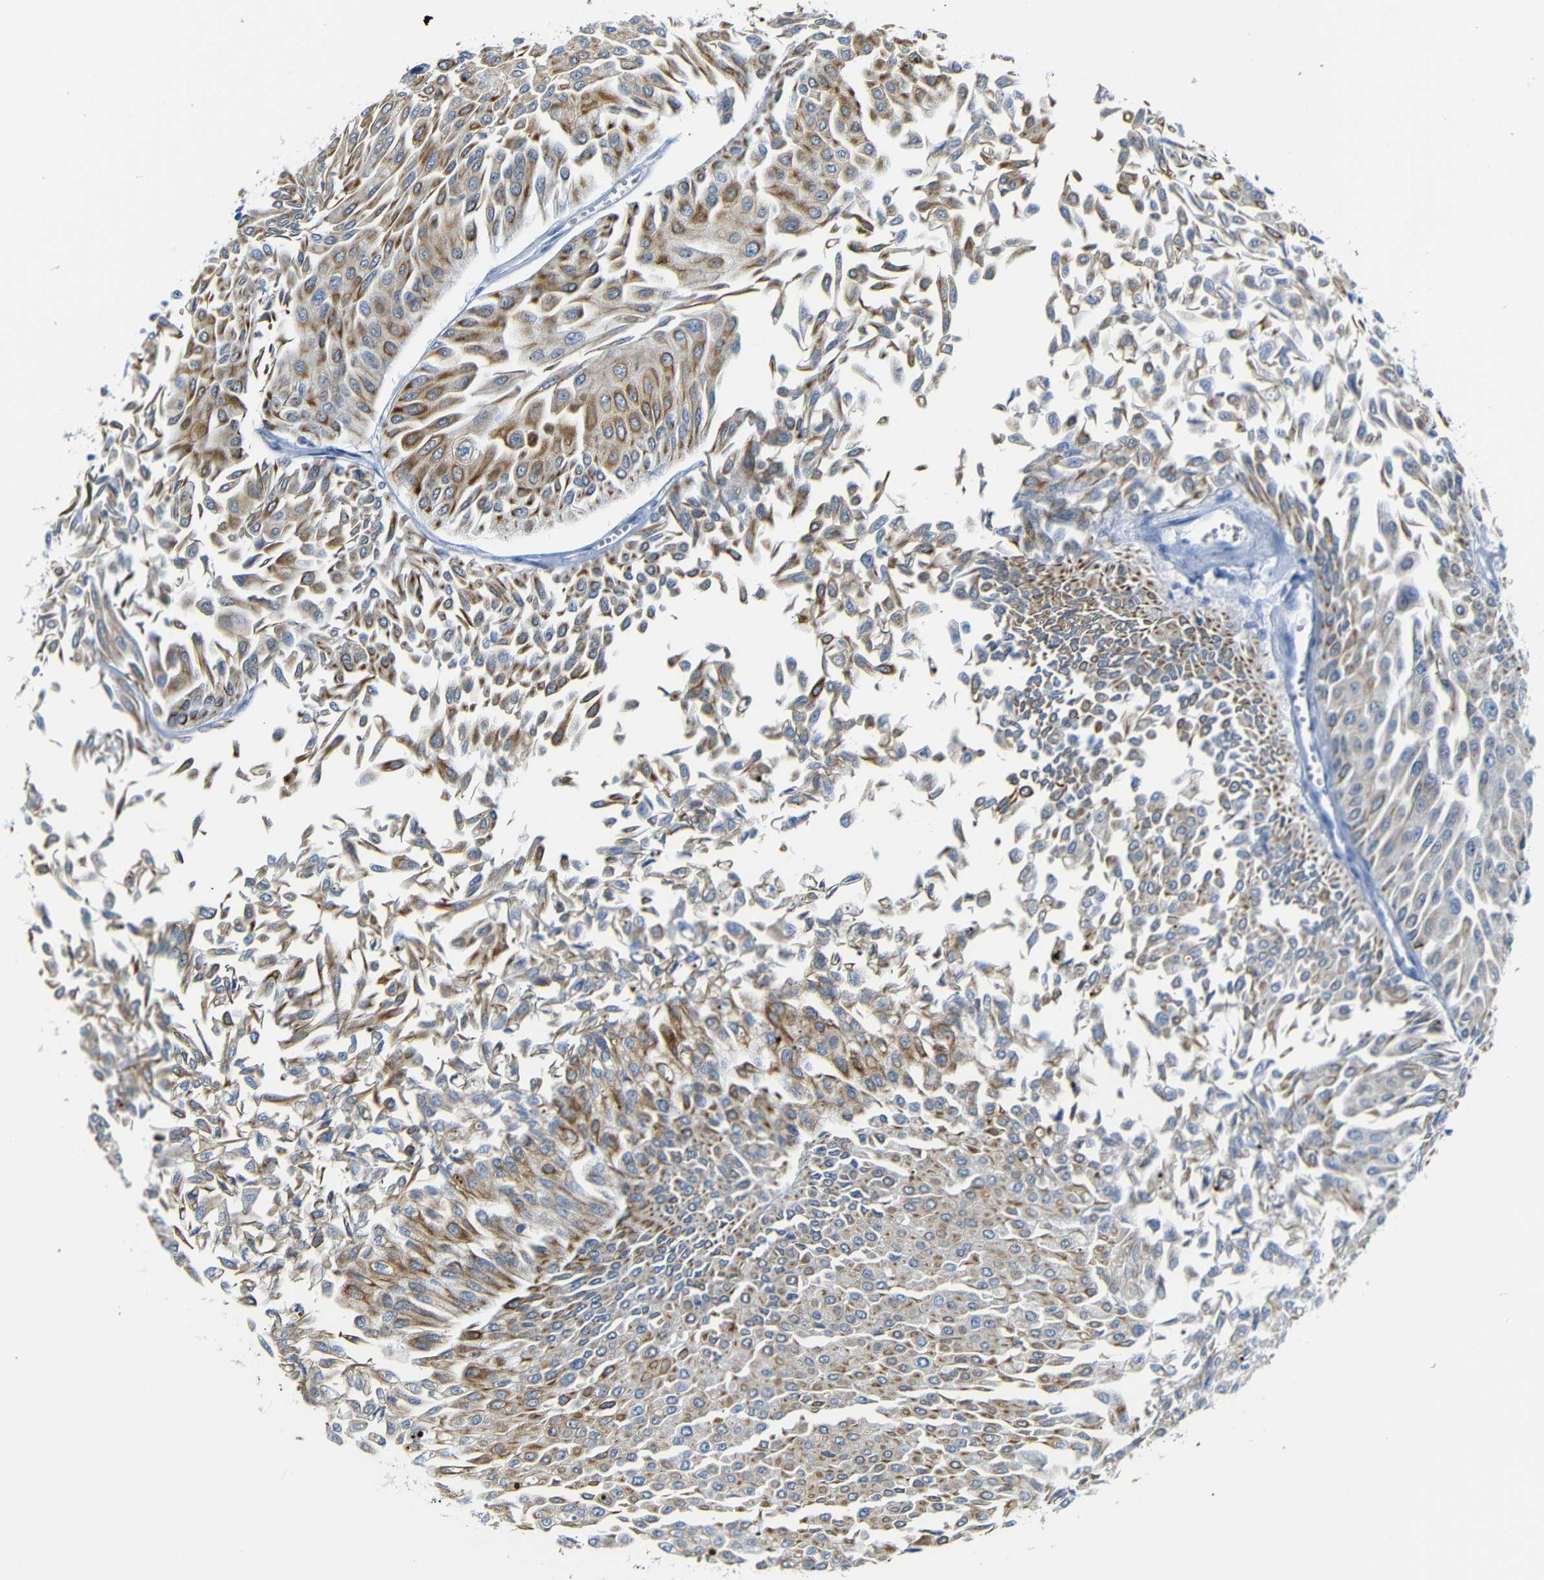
{"staining": {"intensity": "moderate", "quantity": ">75%", "location": "cytoplasmic/membranous"}, "tissue": "urothelial cancer", "cell_type": "Tumor cells", "image_type": "cancer", "snomed": [{"axis": "morphology", "description": "Urothelial carcinoma, Low grade"}, {"axis": "topography", "description": "Urinary bladder"}], "caption": "DAB immunohistochemical staining of low-grade urothelial carcinoma demonstrates moderate cytoplasmic/membranous protein positivity in approximately >75% of tumor cells. Using DAB (3,3'-diaminobenzidine) (brown) and hematoxylin (blue) stains, captured at high magnification using brightfield microscopy.", "gene": "DYNAP", "patient": {"sex": "male", "age": 67}}